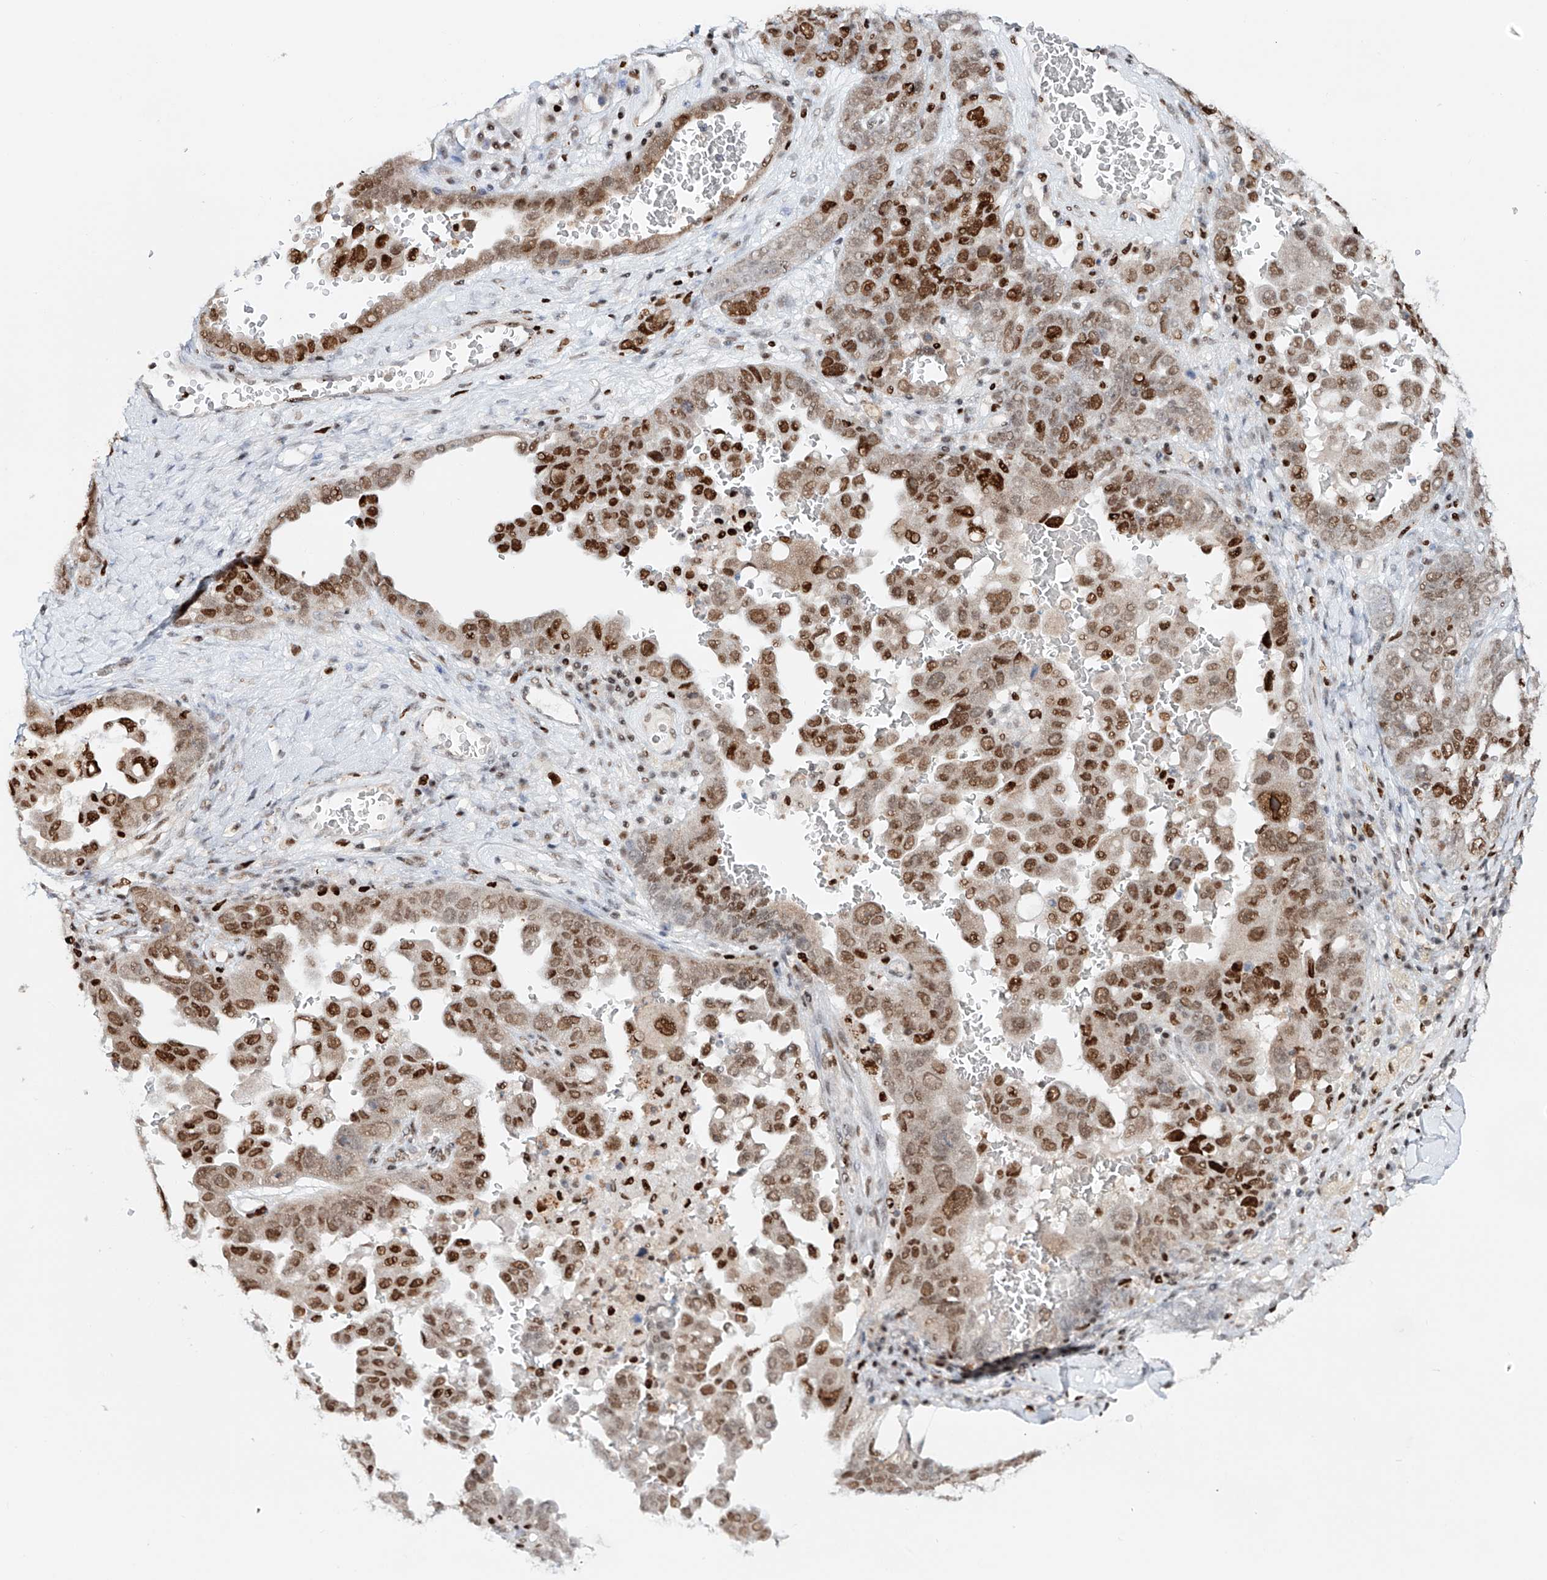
{"staining": {"intensity": "strong", "quantity": "25%-75%", "location": "cytoplasmic/membranous,nuclear"}, "tissue": "ovarian cancer", "cell_type": "Tumor cells", "image_type": "cancer", "snomed": [{"axis": "morphology", "description": "Carcinoma, endometroid"}, {"axis": "topography", "description": "Ovary"}], "caption": "Endometroid carcinoma (ovarian) was stained to show a protein in brown. There is high levels of strong cytoplasmic/membranous and nuclear positivity in approximately 25%-75% of tumor cells.", "gene": "DZIP1L", "patient": {"sex": "female", "age": 62}}